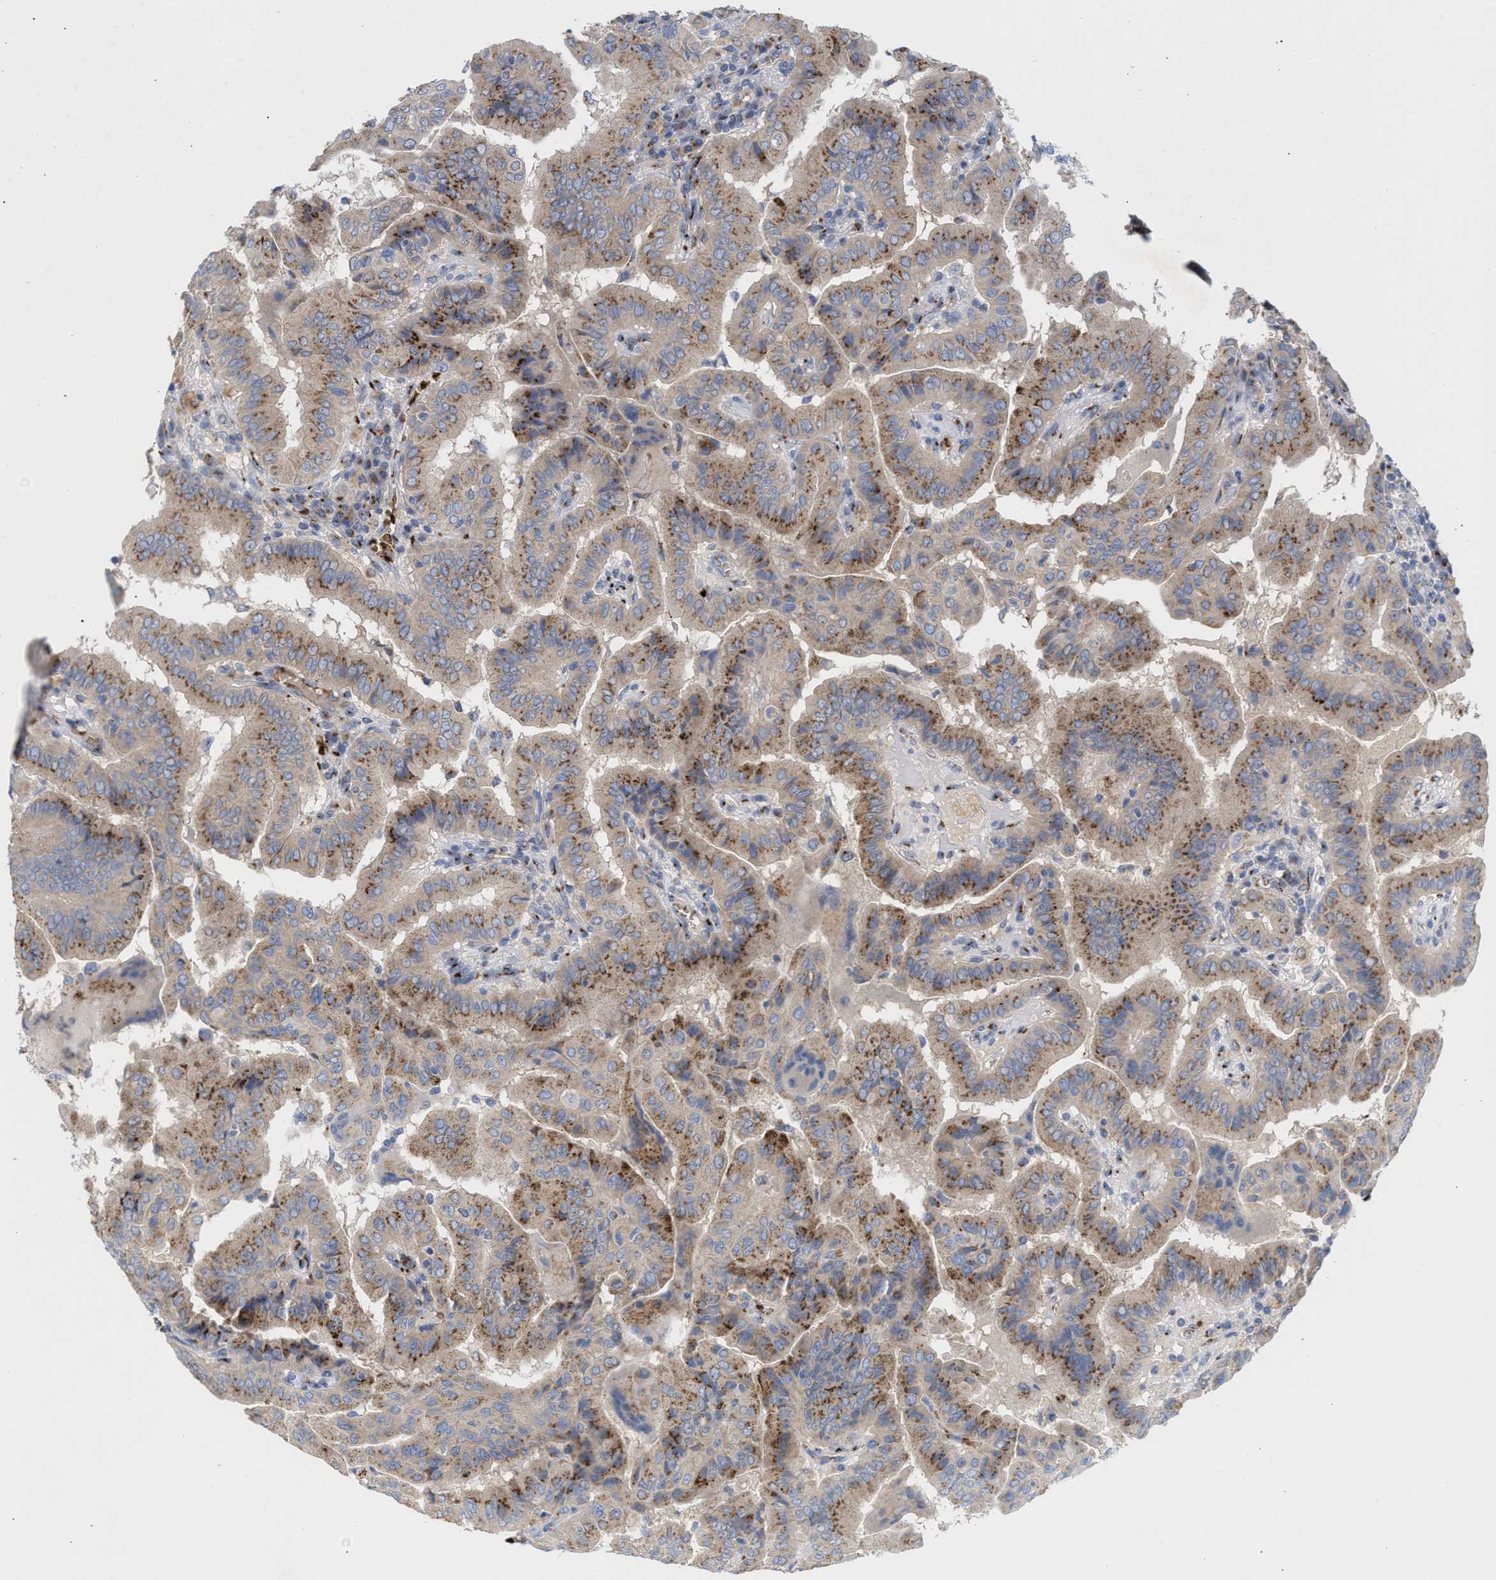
{"staining": {"intensity": "moderate", "quantity": ">75%", "location": "cytoplasmic/membranous"}, "tissue": "thyroid cancer", "cell_type": "Tumor cells", "image_type": "cancer", "snomed": [{"axis": "morphology", "description": "Papillary adenocarcinoma, NOS"}, {"axis": "topography", "description": "Thyroid gland"}], "caption": "Human papillary adenocarcinoma (thyroid) stained with a brown dye shows moderate cytoplasmic/membranous positive positivity in approximately >75% of tumor cells.", "gene": "CCL2", "patient": {"sex": "male", "age": 33}}